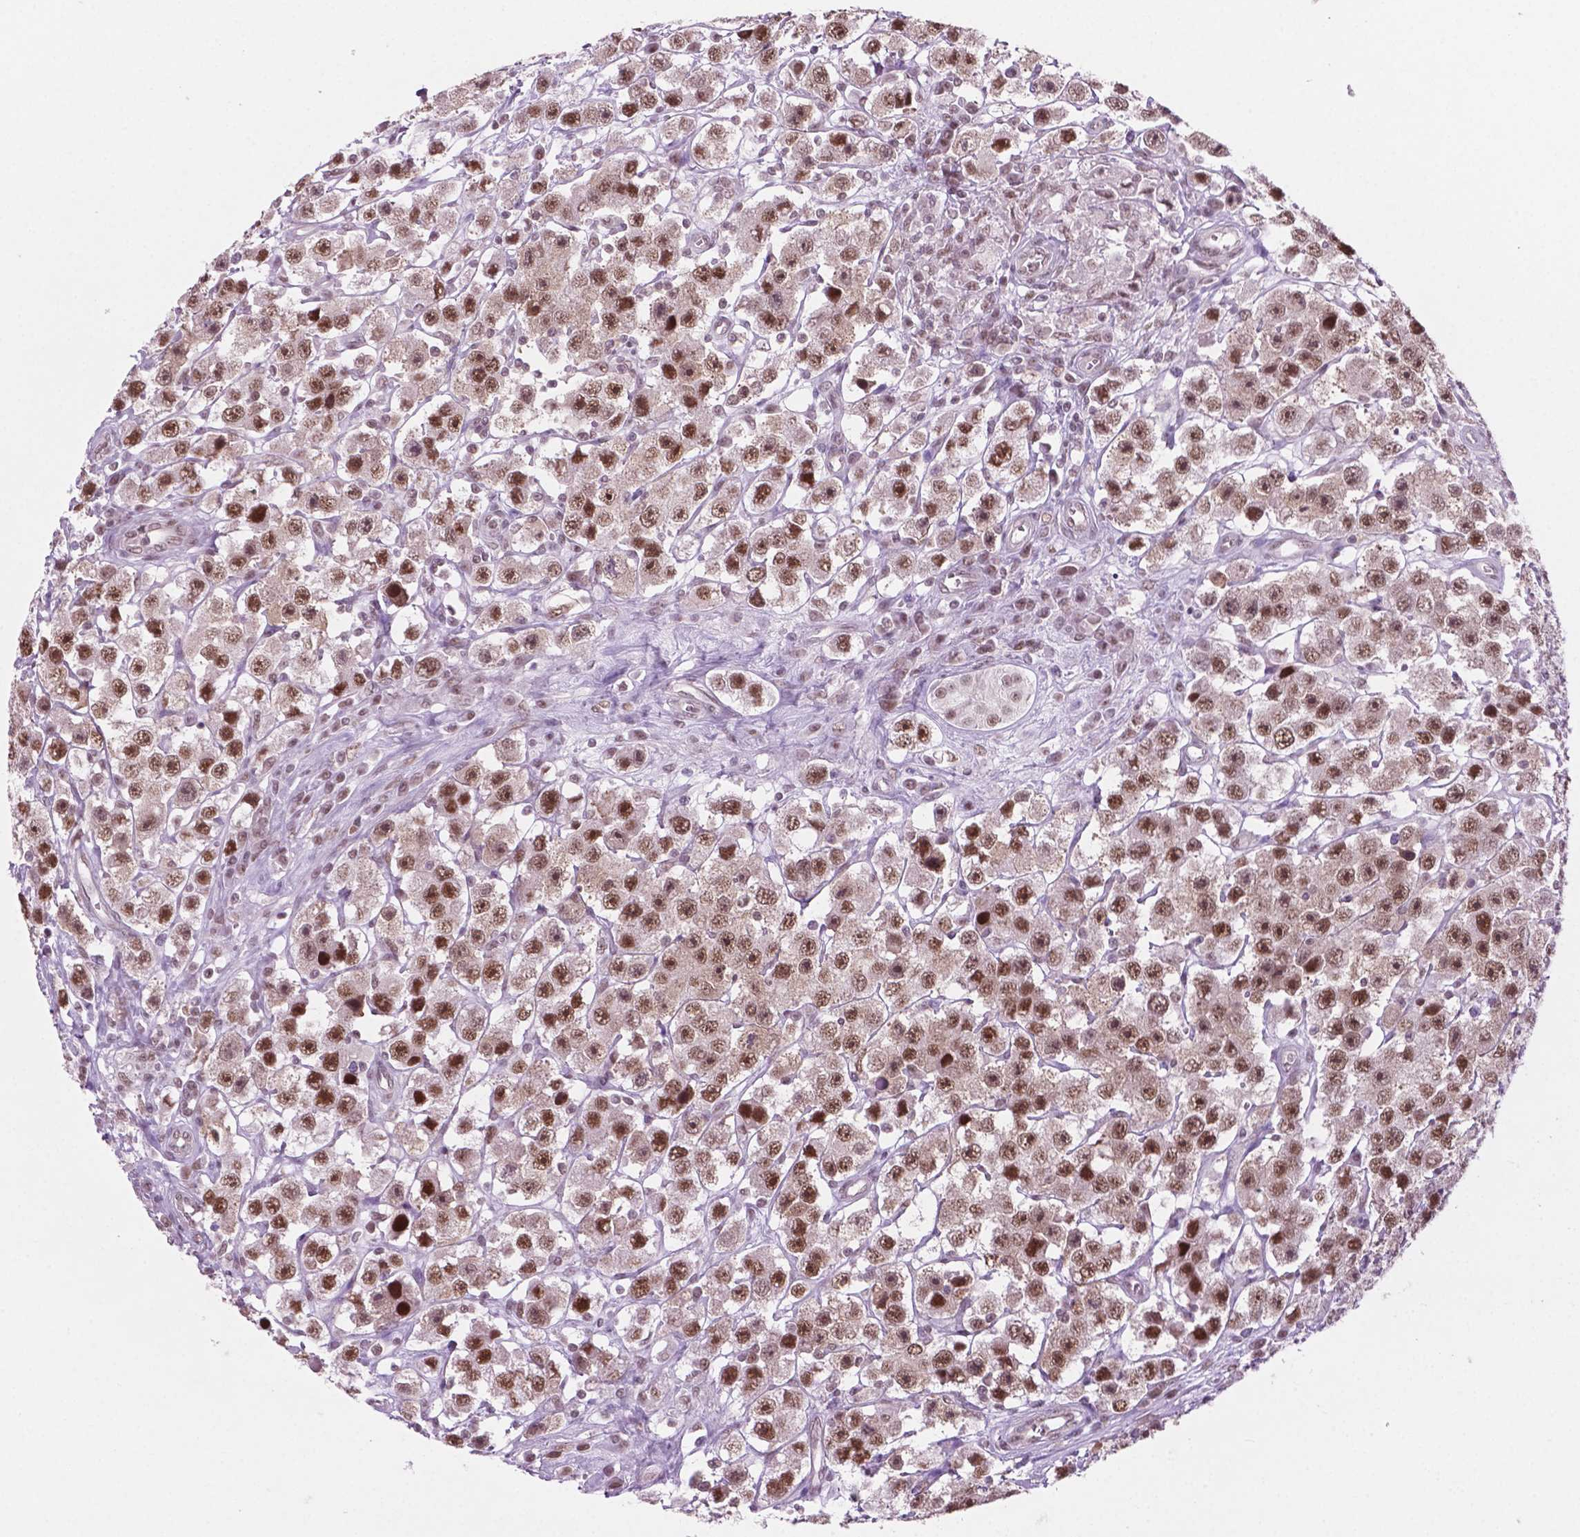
{"staining": {"intensity": "moderate", "quantity": ">75%", "location": "nuclear"}, "tissue": "testis cancer", "cell_type": "Tumor cells", "image_type": "cancer", "snomed": [{"axis": "morphology", "description": "Seminoma, NOS"}, {"axis": "topography", "description": "Testis"}], "caption": "Human seminoma (testis) stained for a protein (brown) displays moderate nuclear positive positivity in about >75% of tumor cells.", "gene": "PHAX", "patient": {"sex": "male", "age": 45}}